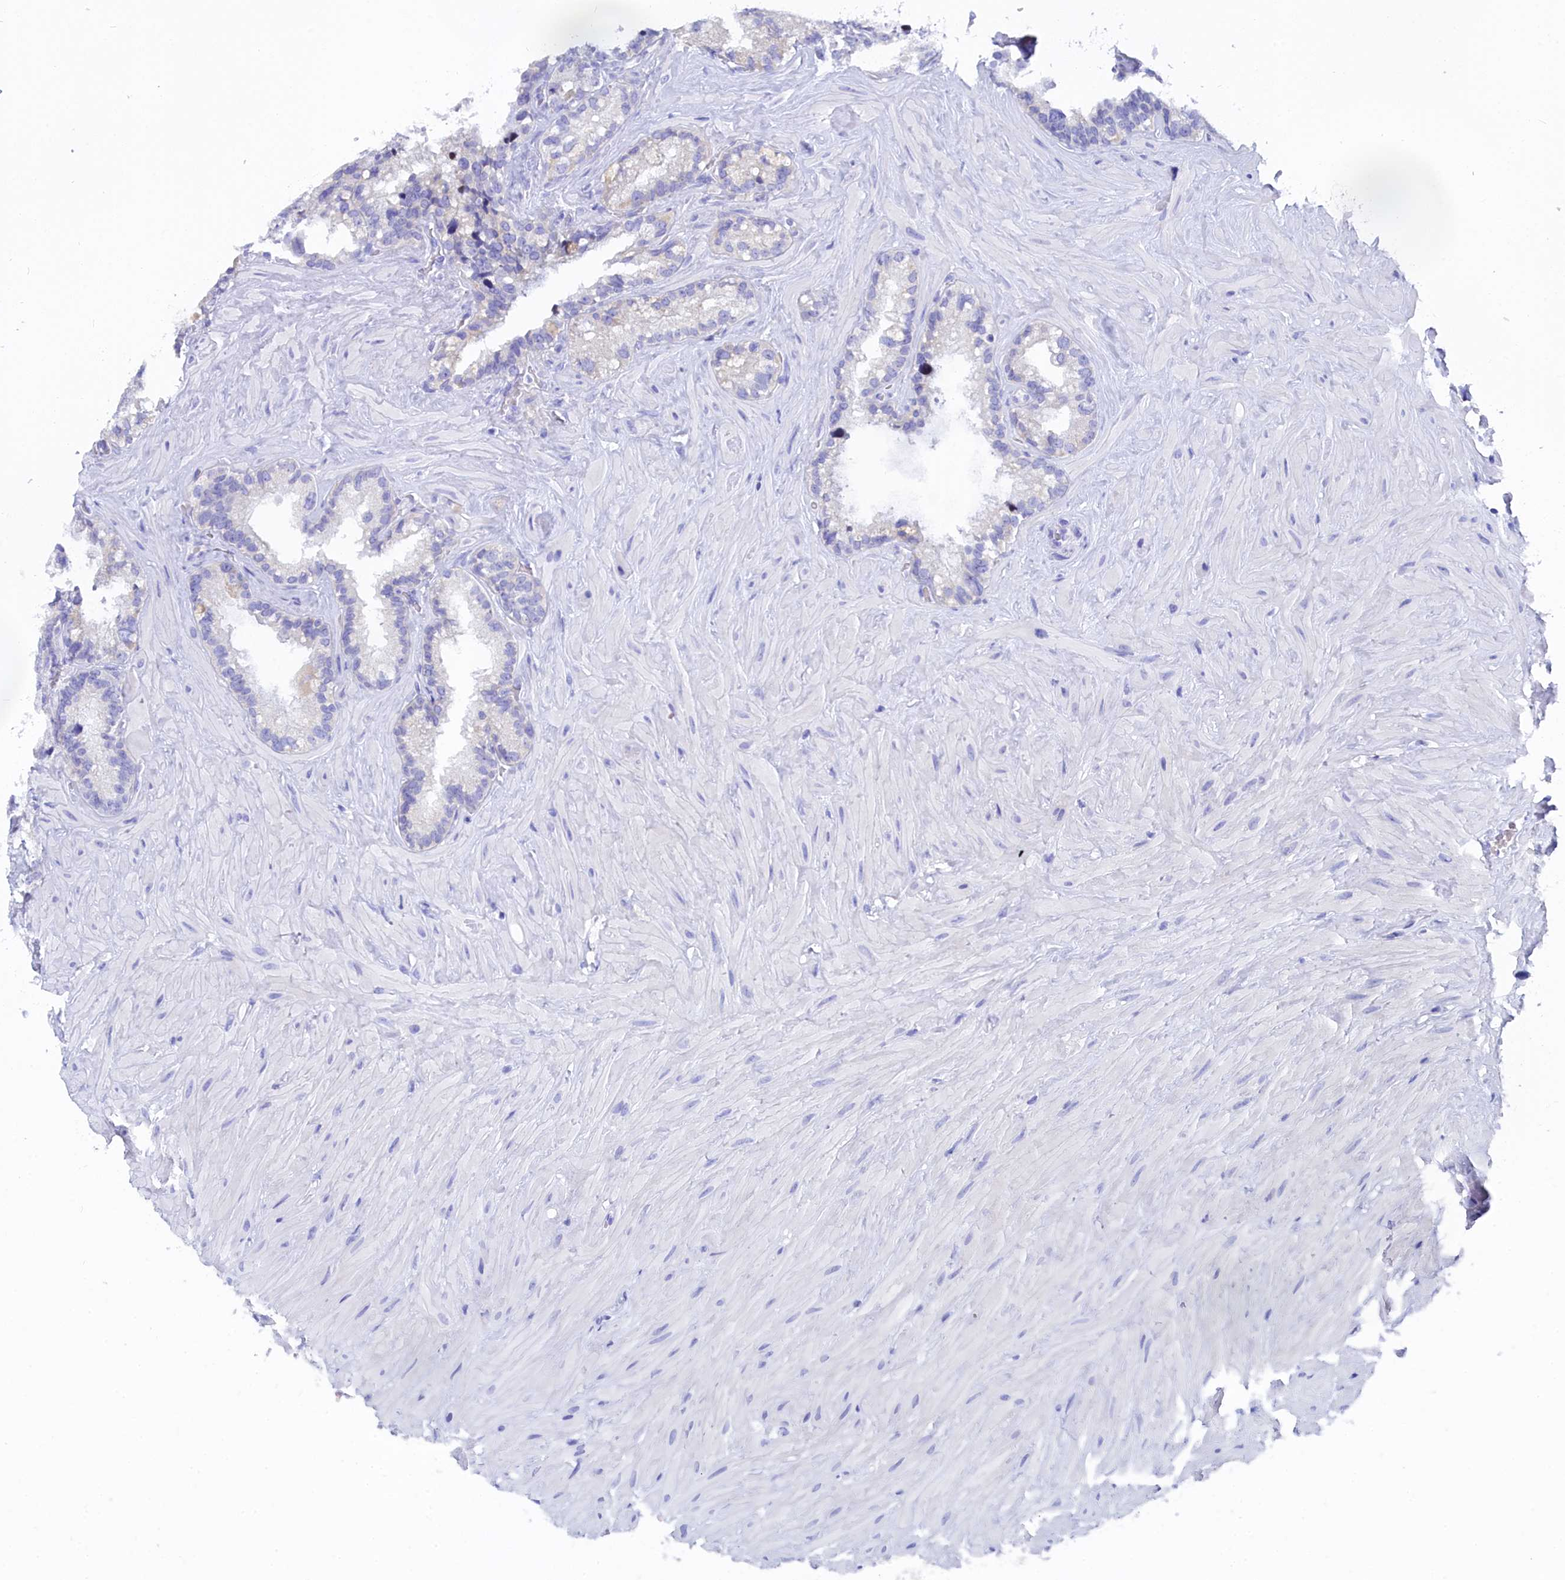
{"staining": {"intensity": "negative", "quantity": "none", "location": "none"}, "tissue": "seminal vesicle", "cell_type": "Glandular cells", "image_type": "normal", "snomed": [{"axis": "morphology", "description": "Normal tissue, NOS"}, {"axis": "topography", "description": "Prostate"}, {"axis": "topography", "description": "Seminal veicle"}], "caption": "This is a photomicrograph of immunohistochemistry (IHC) staining of normal seminal vesicle, which shows no expression in glandular cells. The staining was performed using DAB to visualize the protein expression in brown, while the nuclei were stained in blue with hematoxylin (Magnification: 20x).", "gene": "TRIM10", "patient": {"sex": "male", "age": 68}}